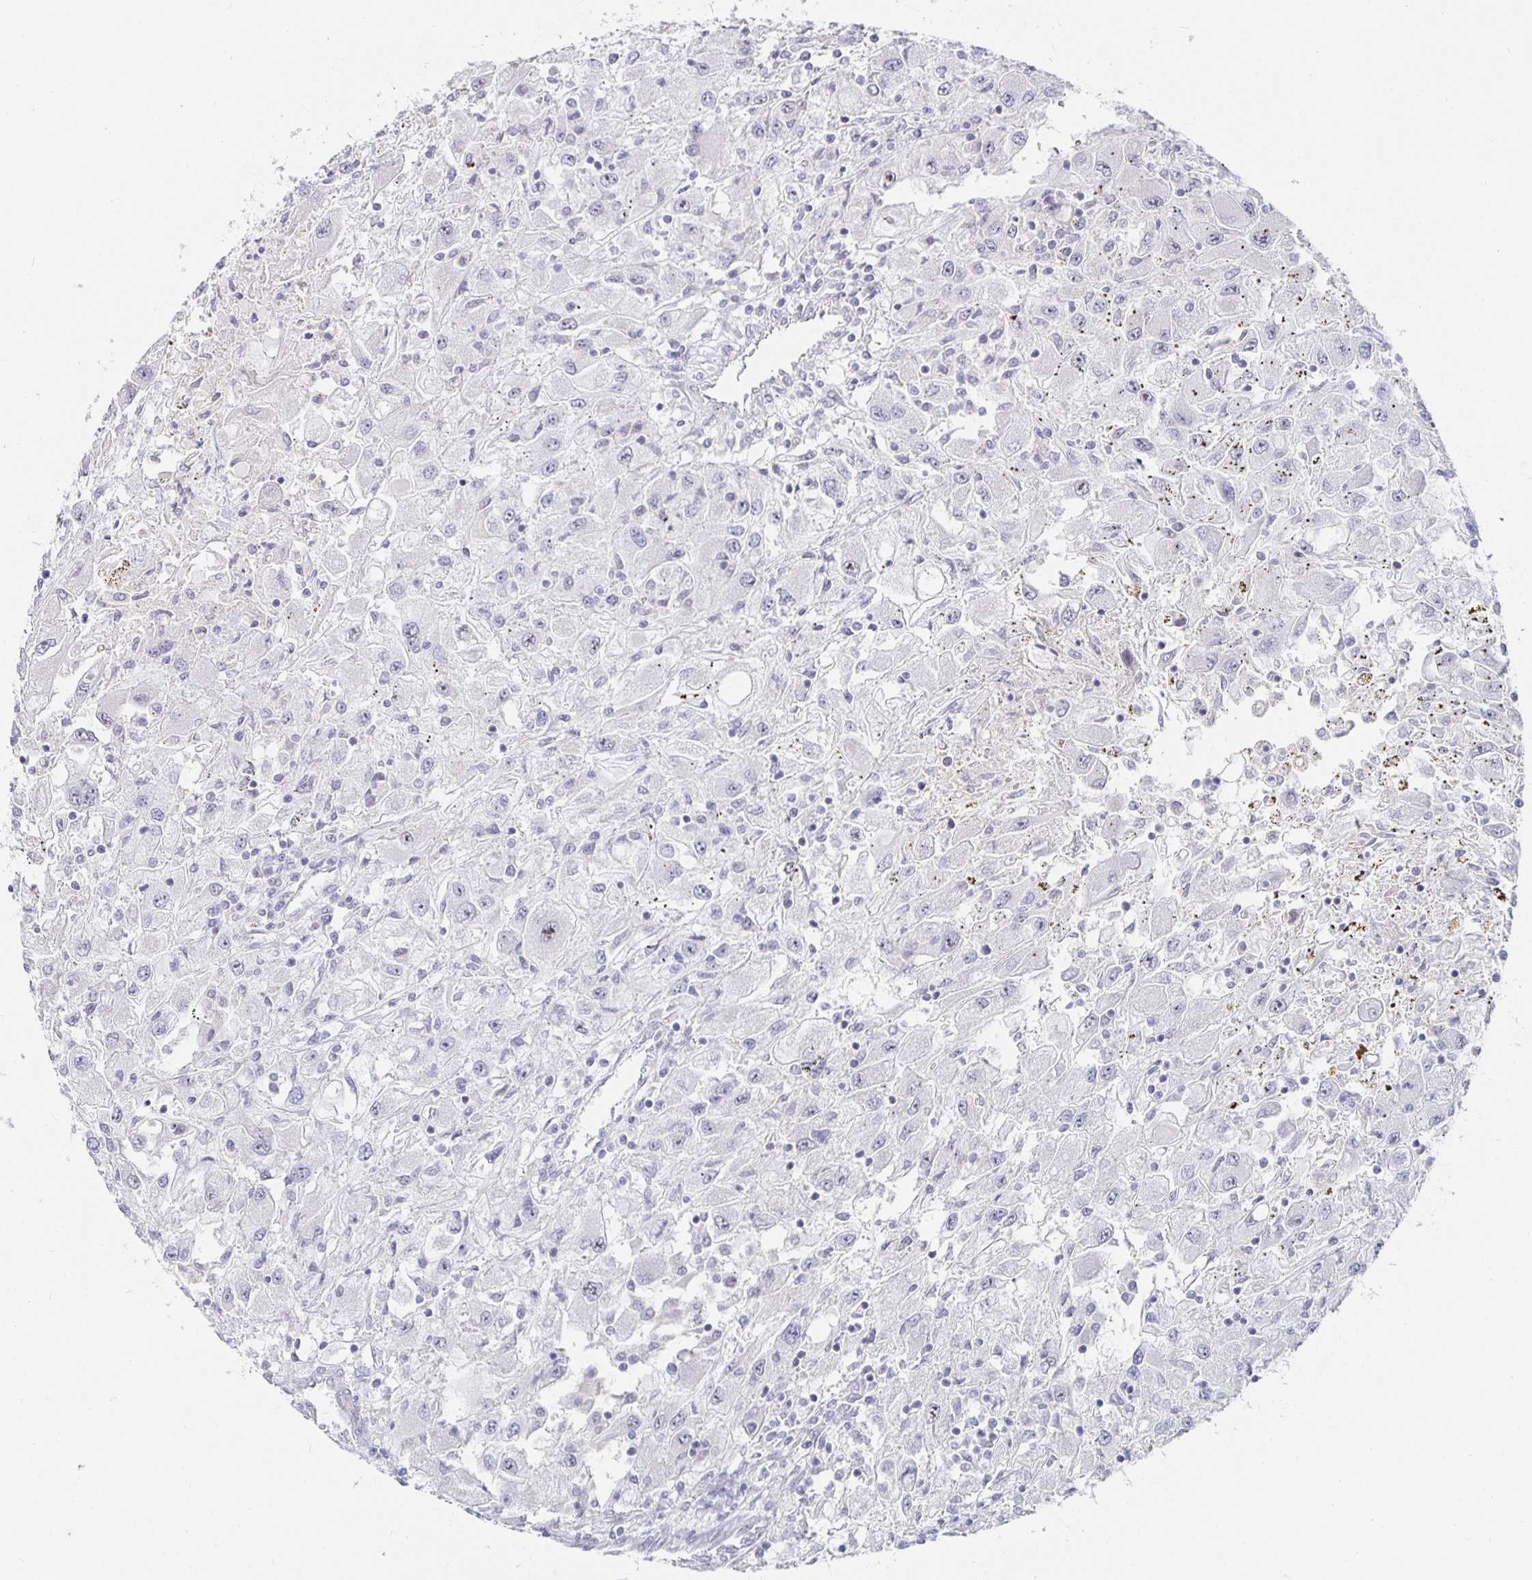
{"staining": {"intensity": "negative", "quantity": "none", "location": "none"}, "tissue": "renal cancer", "cell_type": "Tumor cells", "image_type": "cancer", "snomed": [{"axis": "morphology", "description": "Adenocarcinoma, NOS"}, {"axis": "topography", "description": "Kidney"}], "caption": "Tumor cells show no significant protein positivity in adenocarcinoma (renal).", "gene": "S100G", "patient": {"sex": "female", "age": 67}}